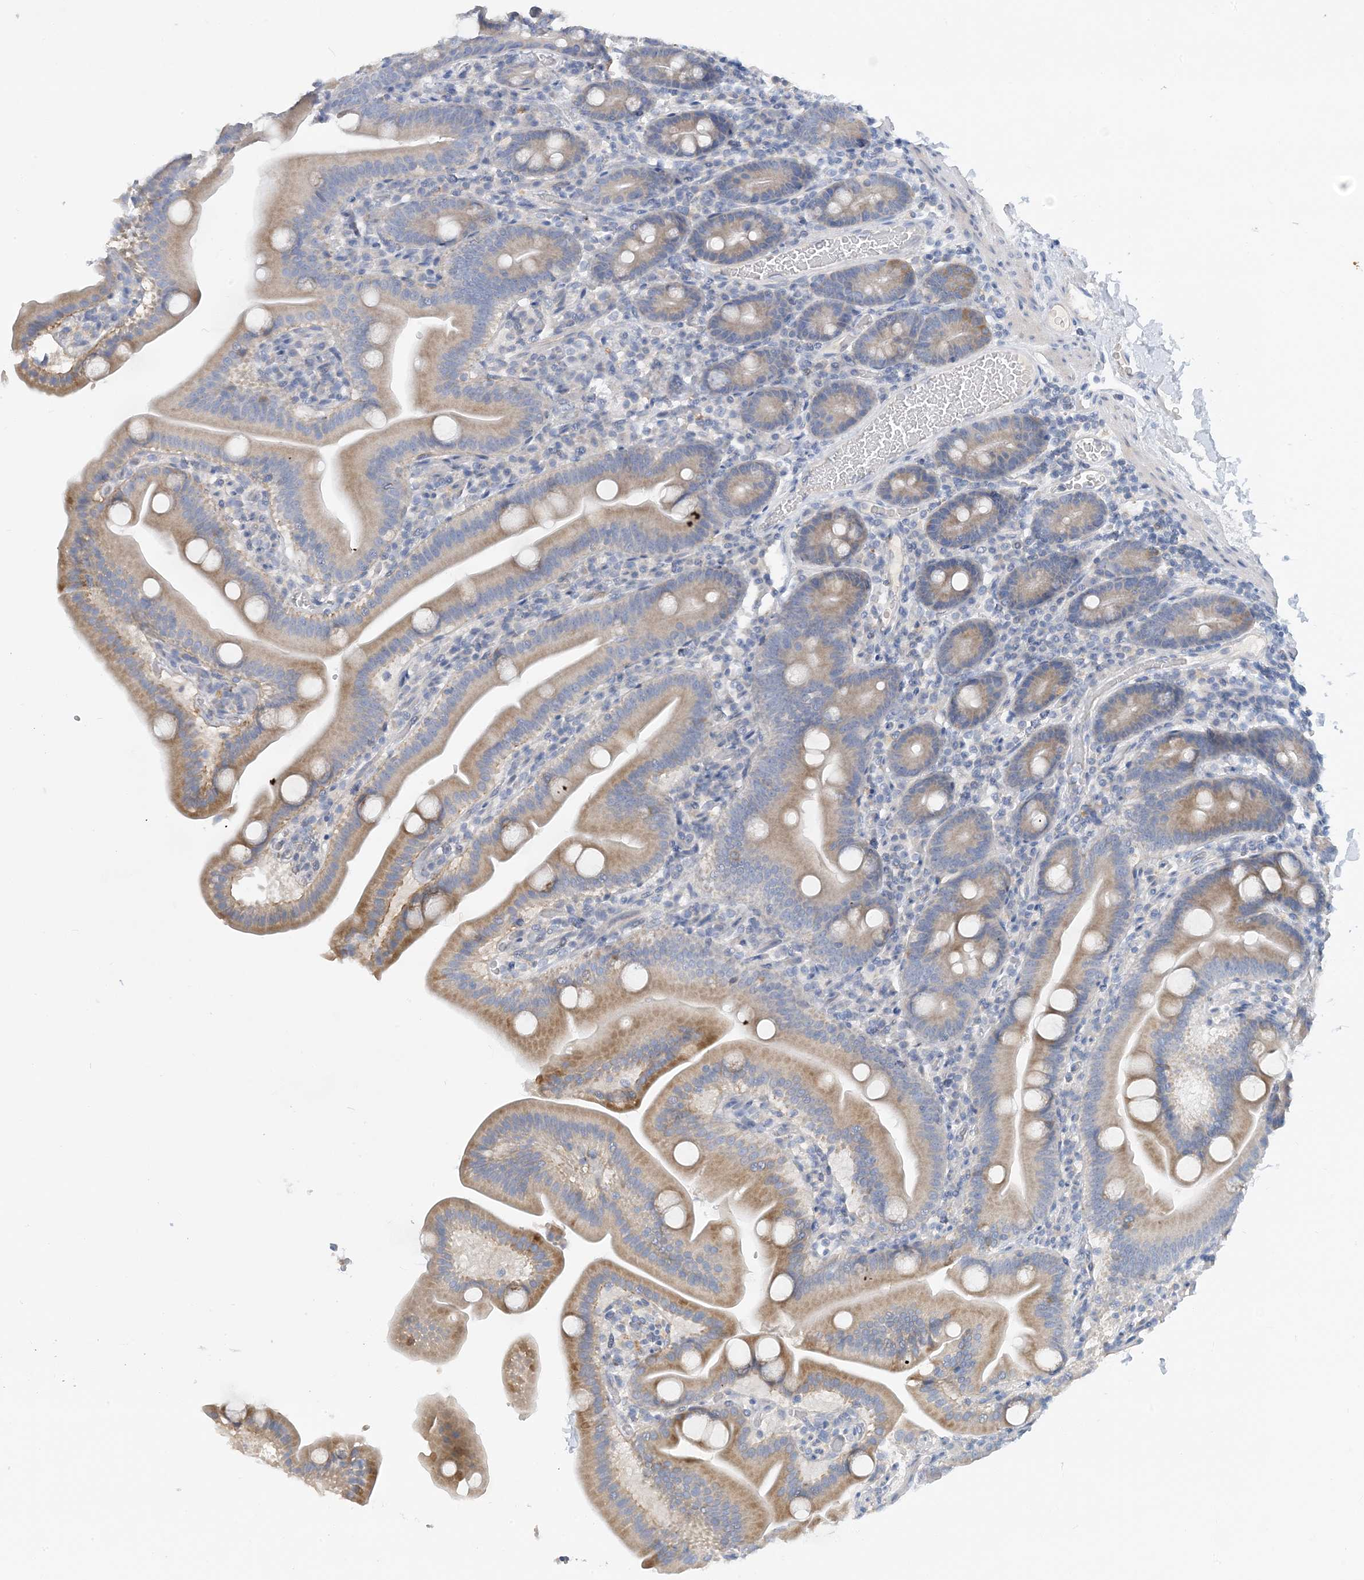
{"staining": {"intensity": "moderate", "quantity": ">75%", "location": "cytoplasmic/membranous"}, "tissue": "duodenum", "cell_type": "Glandular cells", "image_type": "normal", "snomed": [{"axis": "morphology", "description": "Normal tissue, NOS"}, {"axis": "topography", "description": "Duodenum"}], "caption": "Protein positivity by IHC displays moderate cytoplasmic/membranous expression in about >75% of glandular cells in unremarkable duodenum.", "gene": "ZCCHC12", "patient": {"sex": "male", "age": 55}}